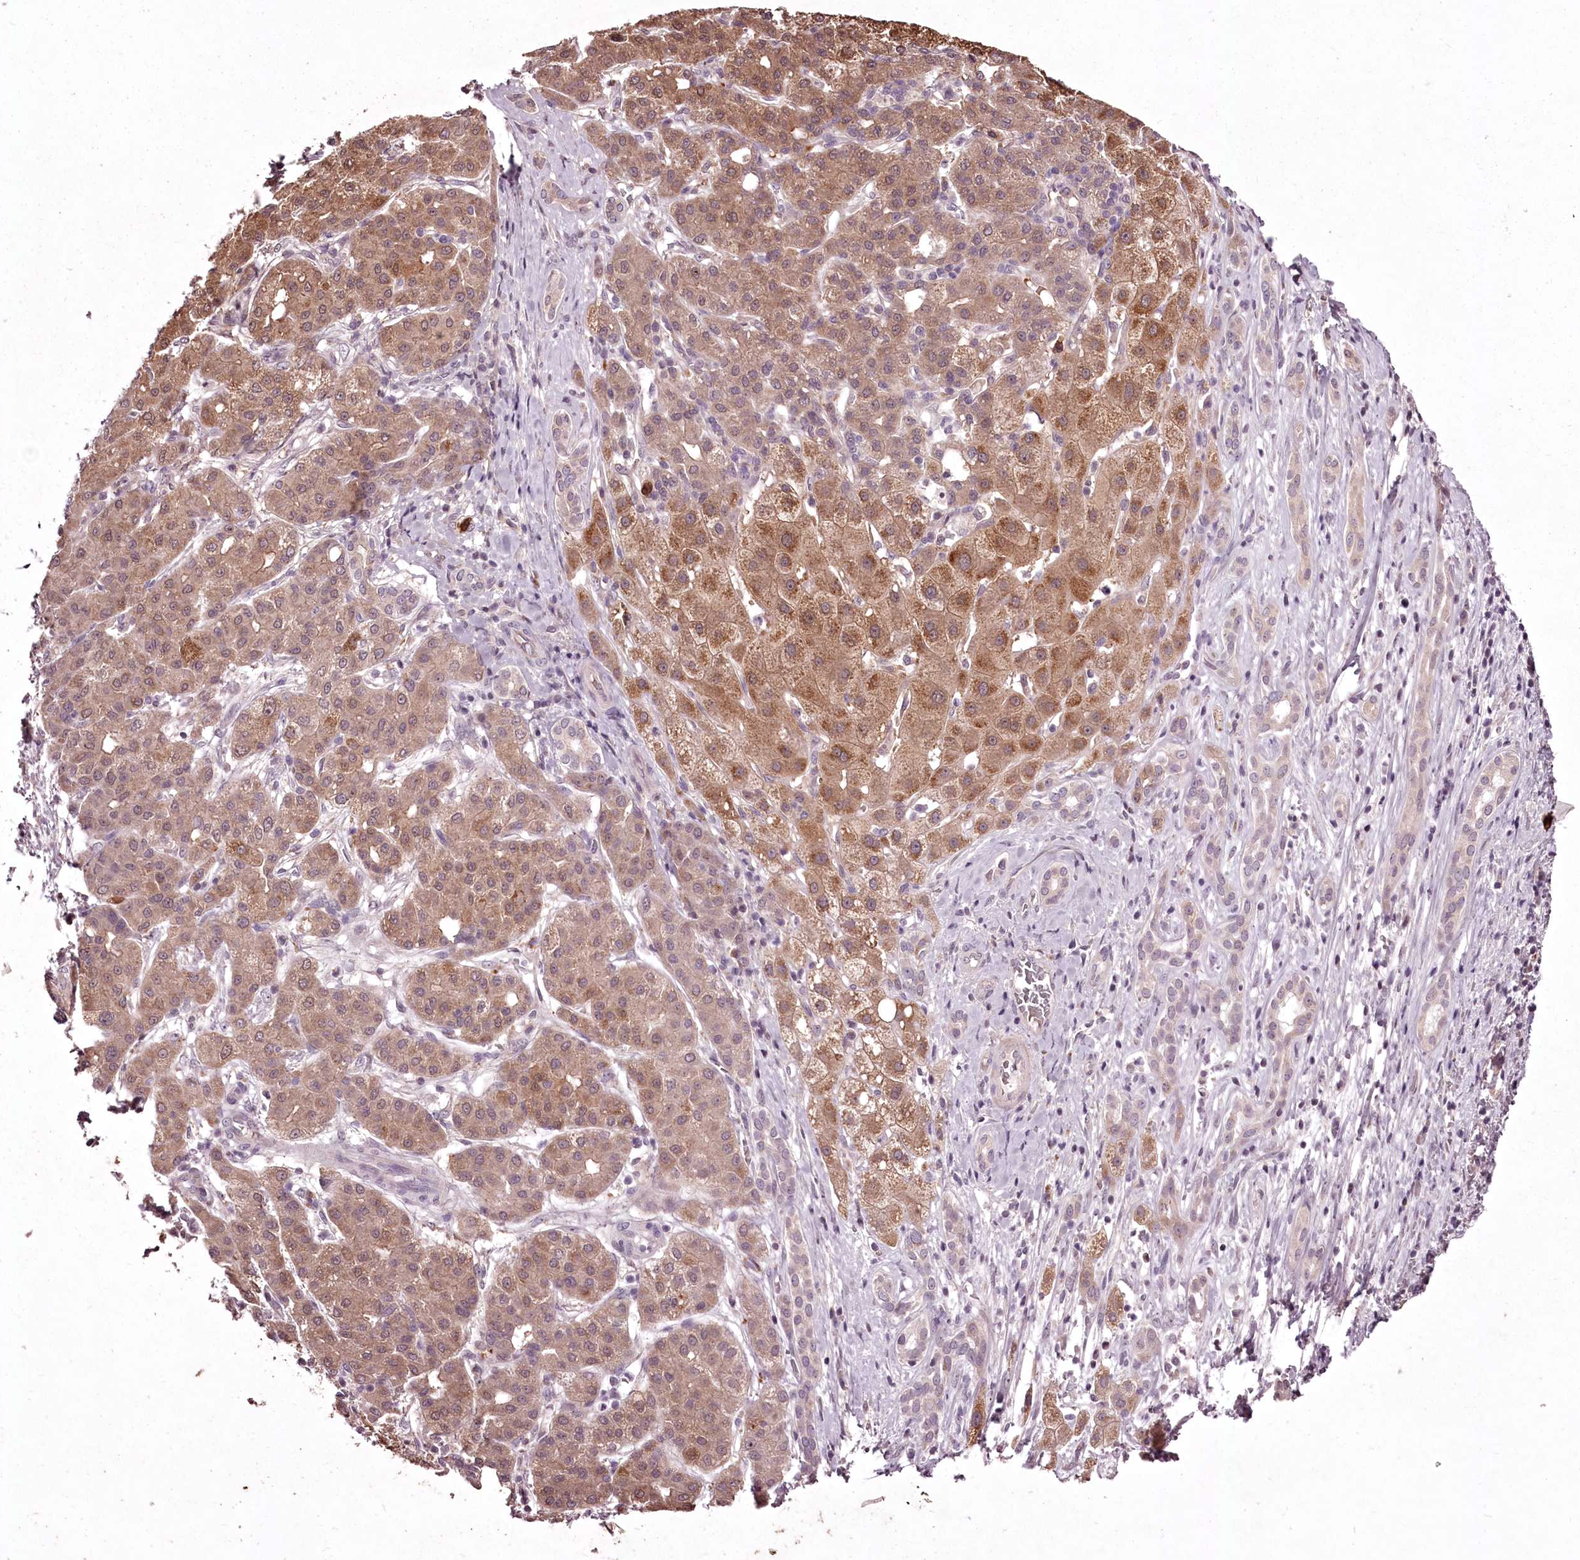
{"staining": {"intensity": "moderate", "quantity": ">75%", "location": "cytoplasmic/membranous"}, "tissue": "liver cancer", "cell_type": "Tumor cells", "image_type": "cancer", "snomed": [{"axis": "morphology", "description": "Carcinoma, Hepatocellular, NOS"}, {"axis": "topography", "description": "Liver"}], "caption": "Liver cancer stained with immunohistochemistry displays moderate cytoplasmic/membranous positivity in about >75% of tumor cells.", "gene": "ADRA1D", "patient": {"sex": "male", "age": 65}}